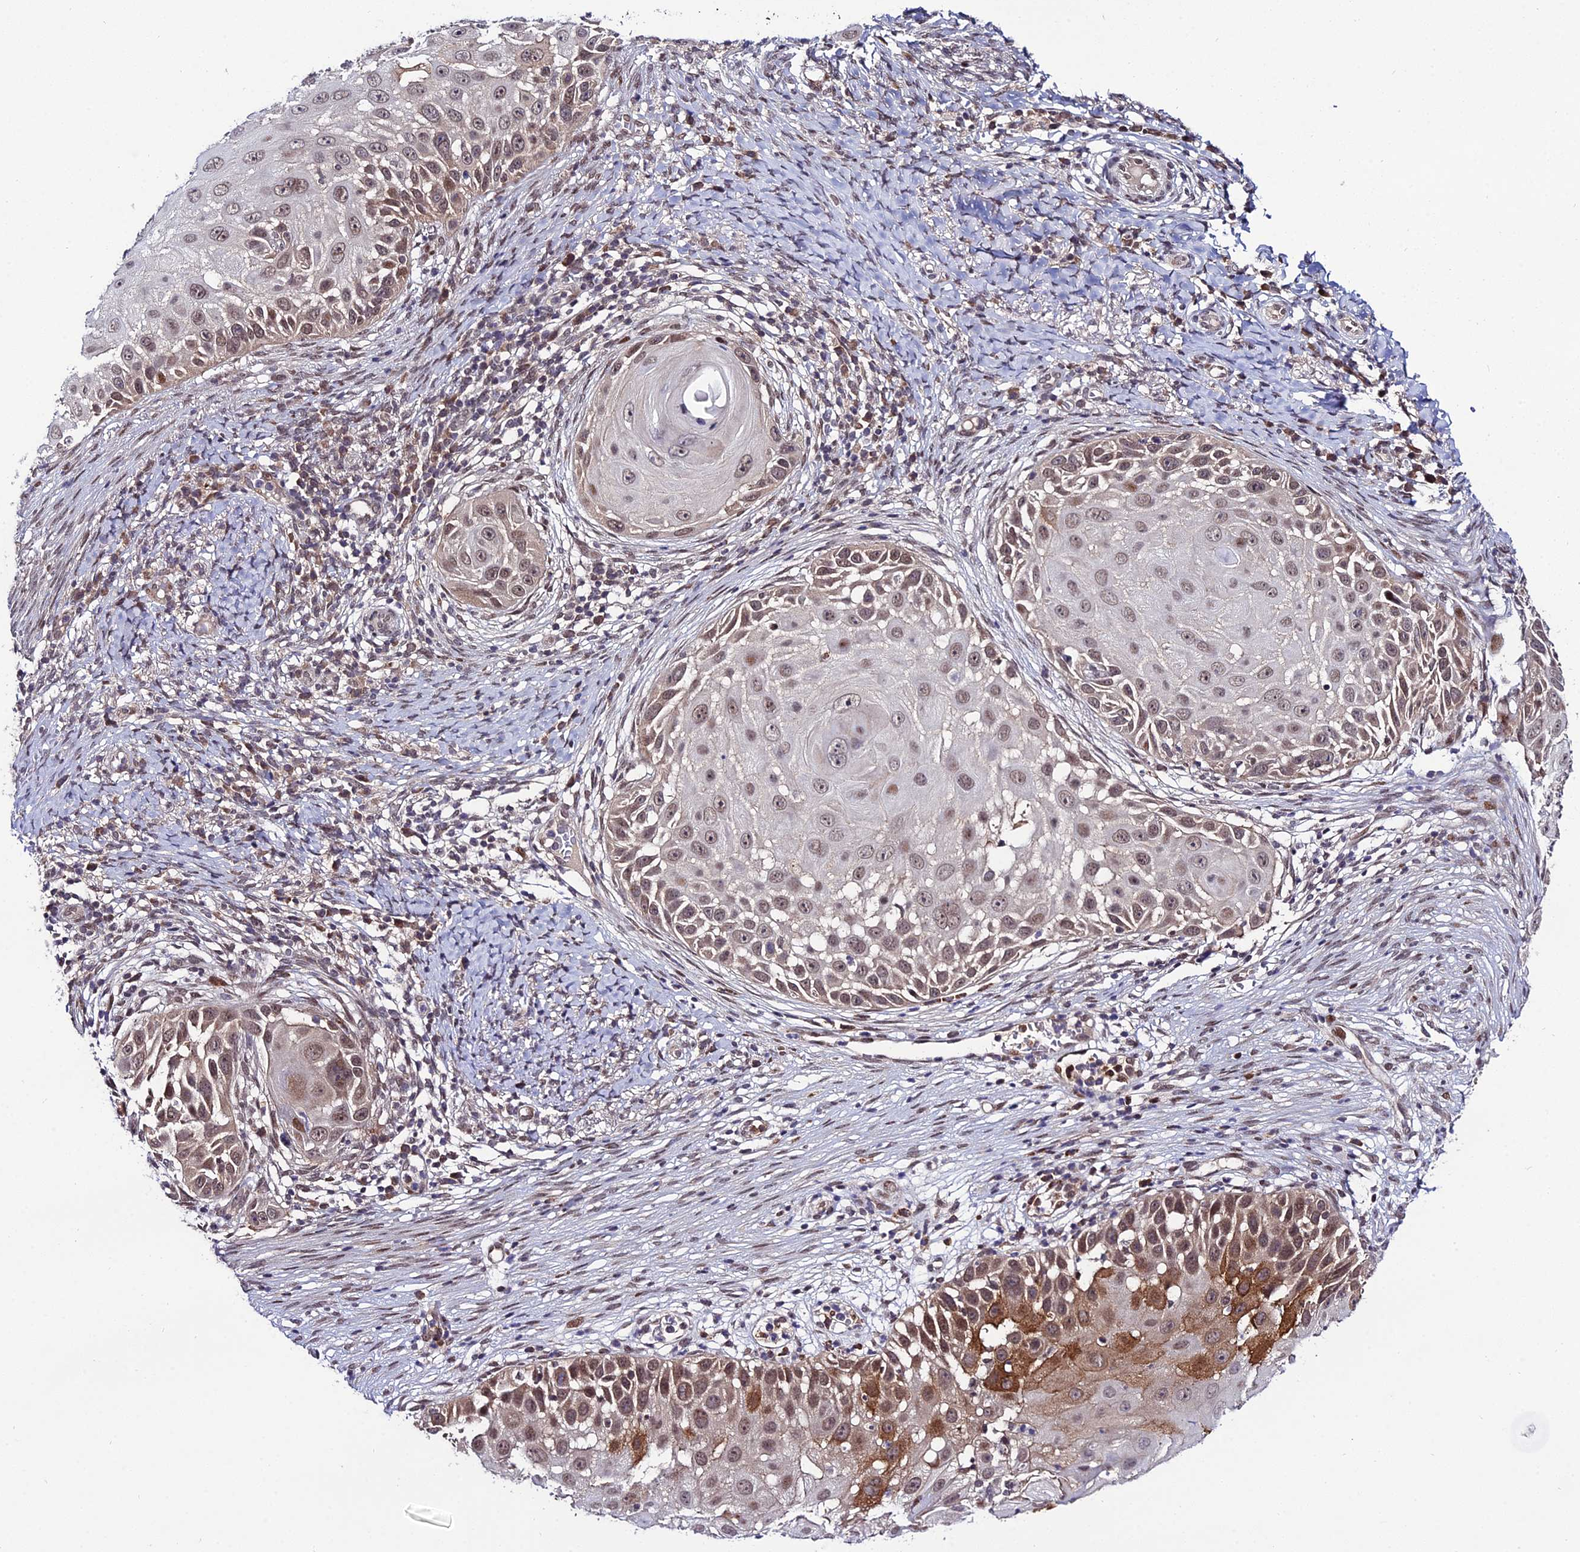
{"staining": {"intensity": "moderate", "quantity": "<25%", "location": "cytoplasmic/membranous,nuclear"}, "tissue": "skin cancer", "cell_type": "Tumor cells", "image_type": "cancer", "snomed": [{"axis": "morphology", "description": "Squamous cell carcinoma, NOS"}, {"axis": "topography", "description": "Skin"}], "caption": "Squamous cell carcinoma (skin) tissue reveals moderate cytoplasmic/membranous and nuclear expression in approximately <25% of tumor cells", "gene": "SYT15", "patient": {"sex": "female", "age": 44}}